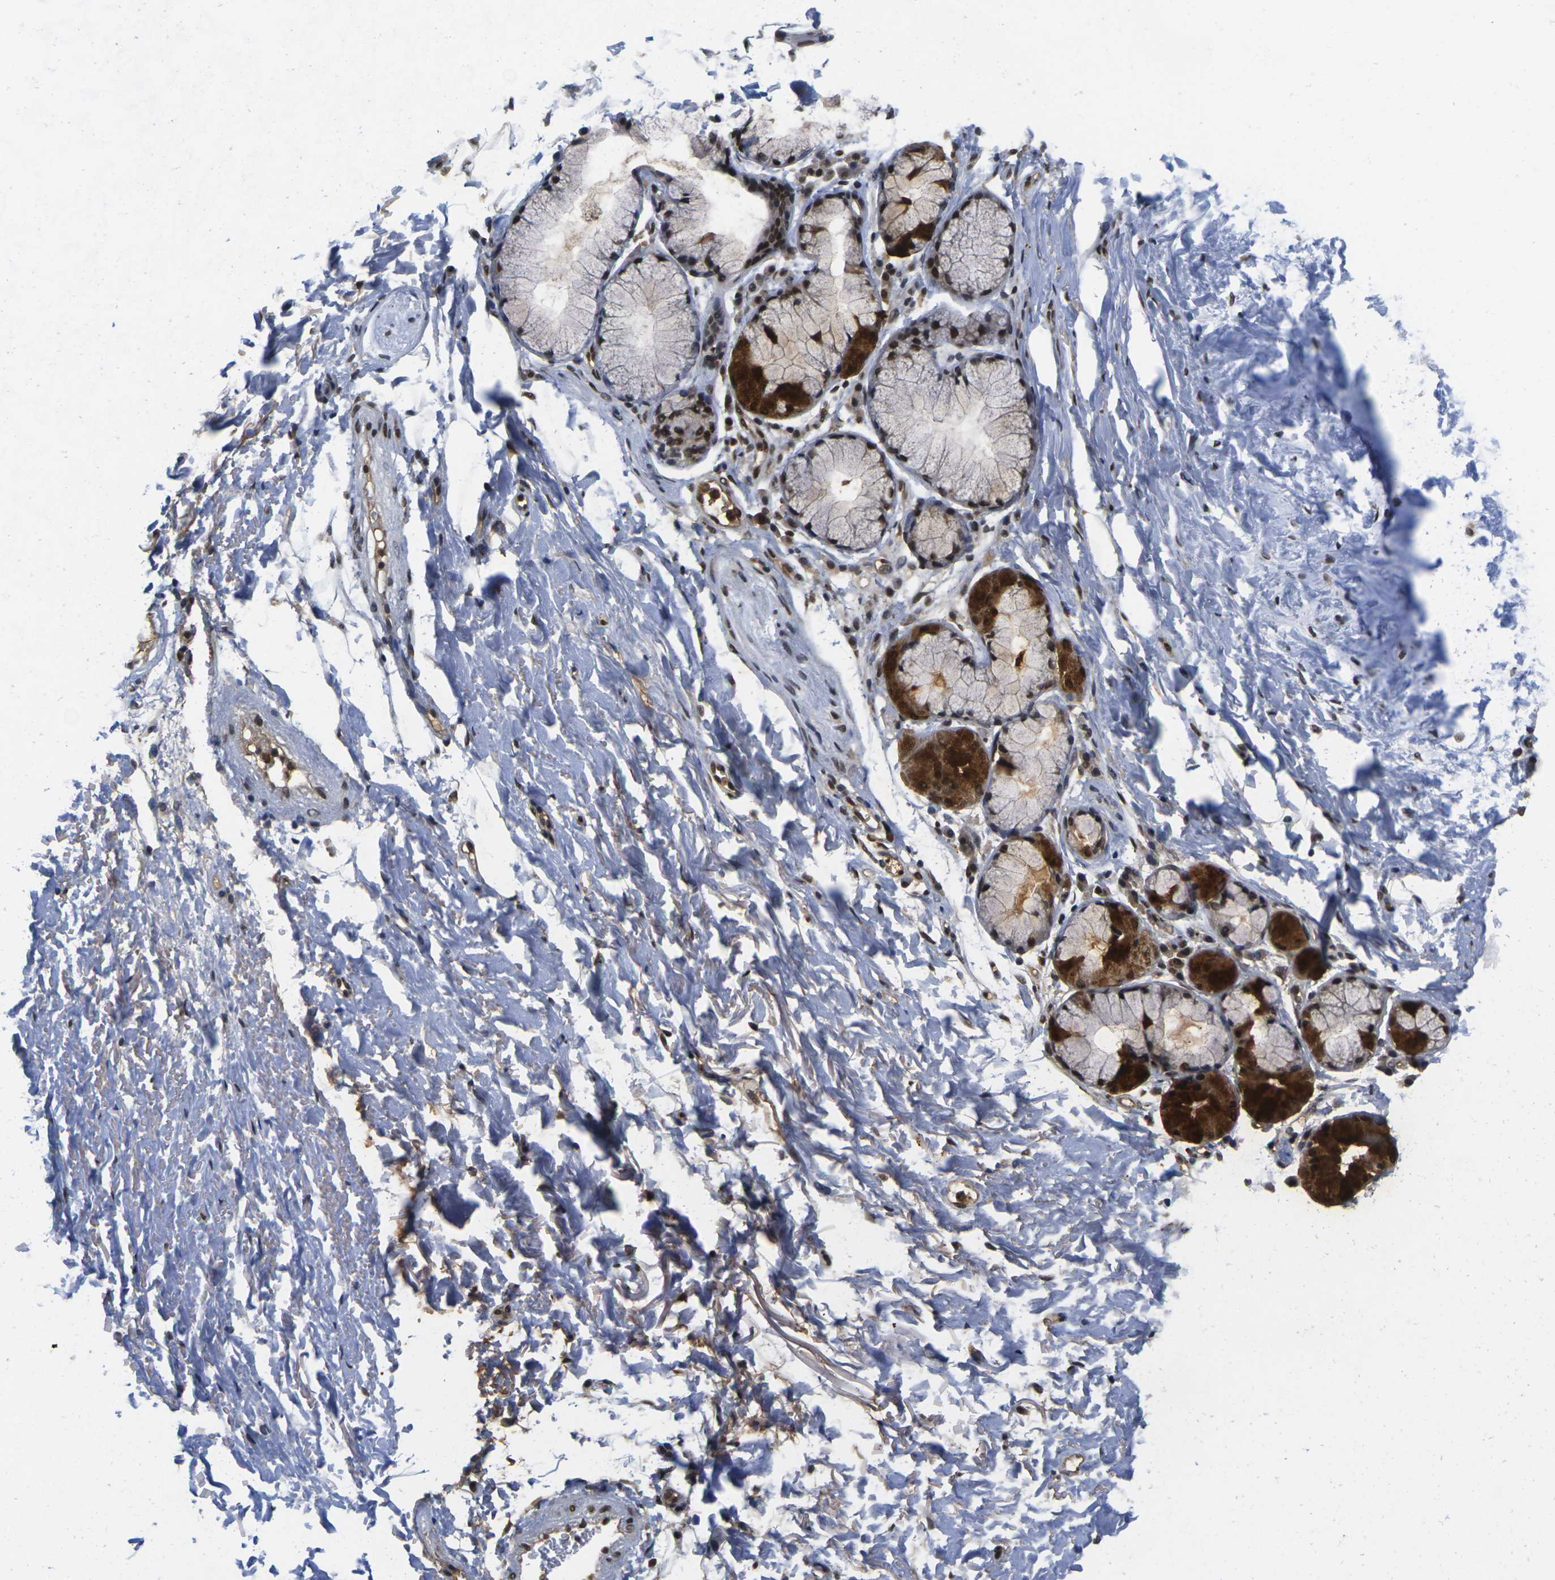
{"staining": {"intensity": "weak", "quantity": "25%-75%", "location": "cytoplasmic/membranous"}, "tissue": "adipose tissue", "cell_type": "Adipocytes", "image_type": "normal", "snomed": [{"axis": "morphology", "description": "Normal tissue, NOS"}, {"axis": "topography", "description": "Cartilage tissue"}, {"axis": "topography", "description": "Bronchus"}], "caption": "Protein expression analysis of benign human adipose tissue reveals weak cytoplasmic/membranous positivity in approximately 25%-75% of adipocytes. Ihc stains the protein of interest in brown and the nuclei are stained blue.", "gene": "GTF2E1", "patient": {"sex": "female", "age": 73}}